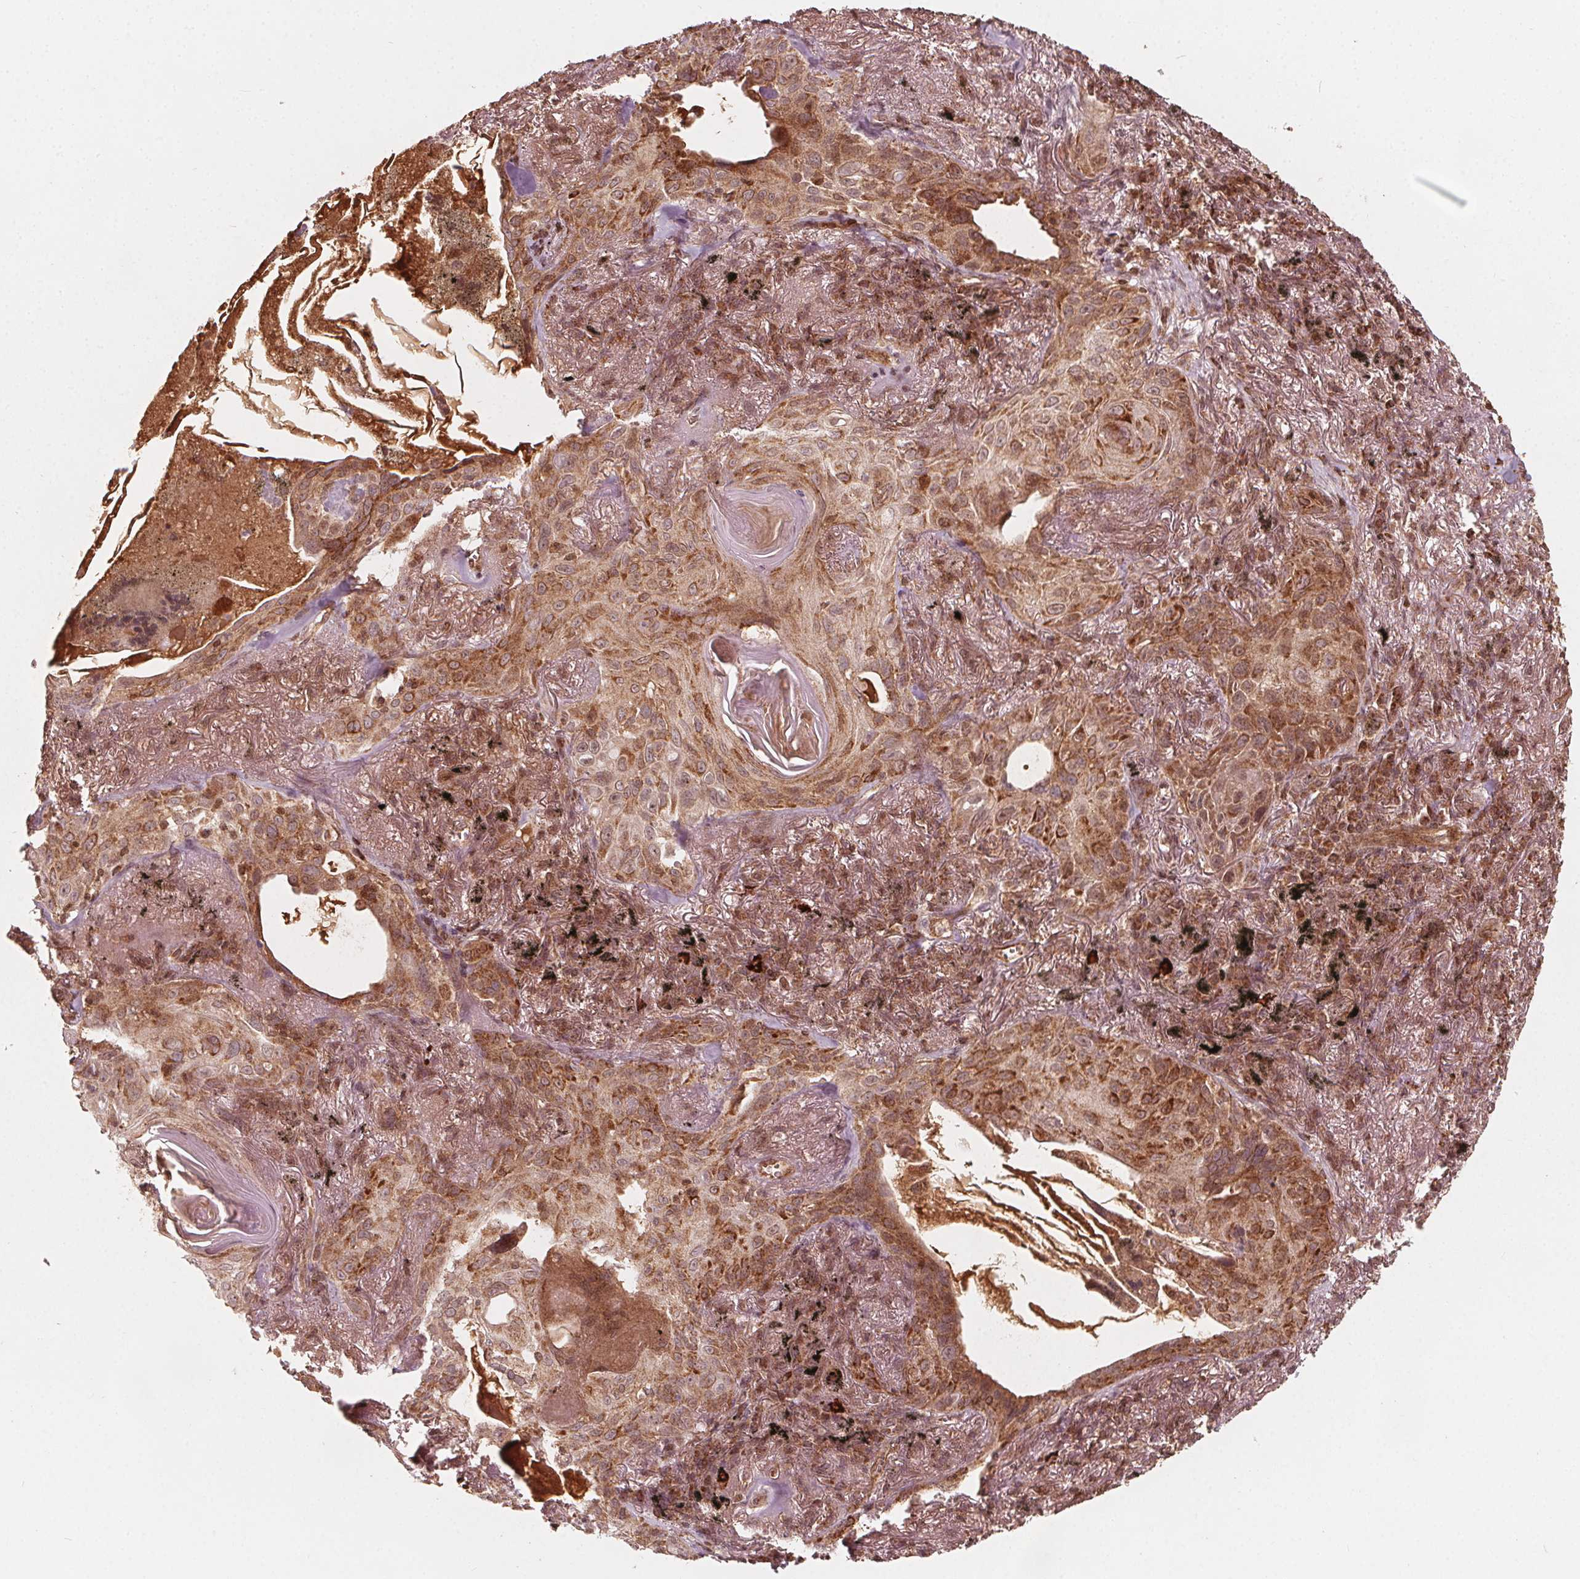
{"staining": {"intensity": "moderate", "quantity": ">75%", "location": "cytoplasmic/membranous"}, "tissue": "lung cancer", "cell_type": "Tumor cells", "image_type": "cancer", "snomed": [{"axis": "morphology", "description": "Squamous cell carcinoma, NOS"}, {"axis": "topography", "description": "Lung"}], "caption": "A histopathology image of human lung cancer stained for a protein displays moderate cytoplasmic/membranous brown staining in tumor cells.", "gene": "AIP", "patient": {"sex": "male", "age": 79}}